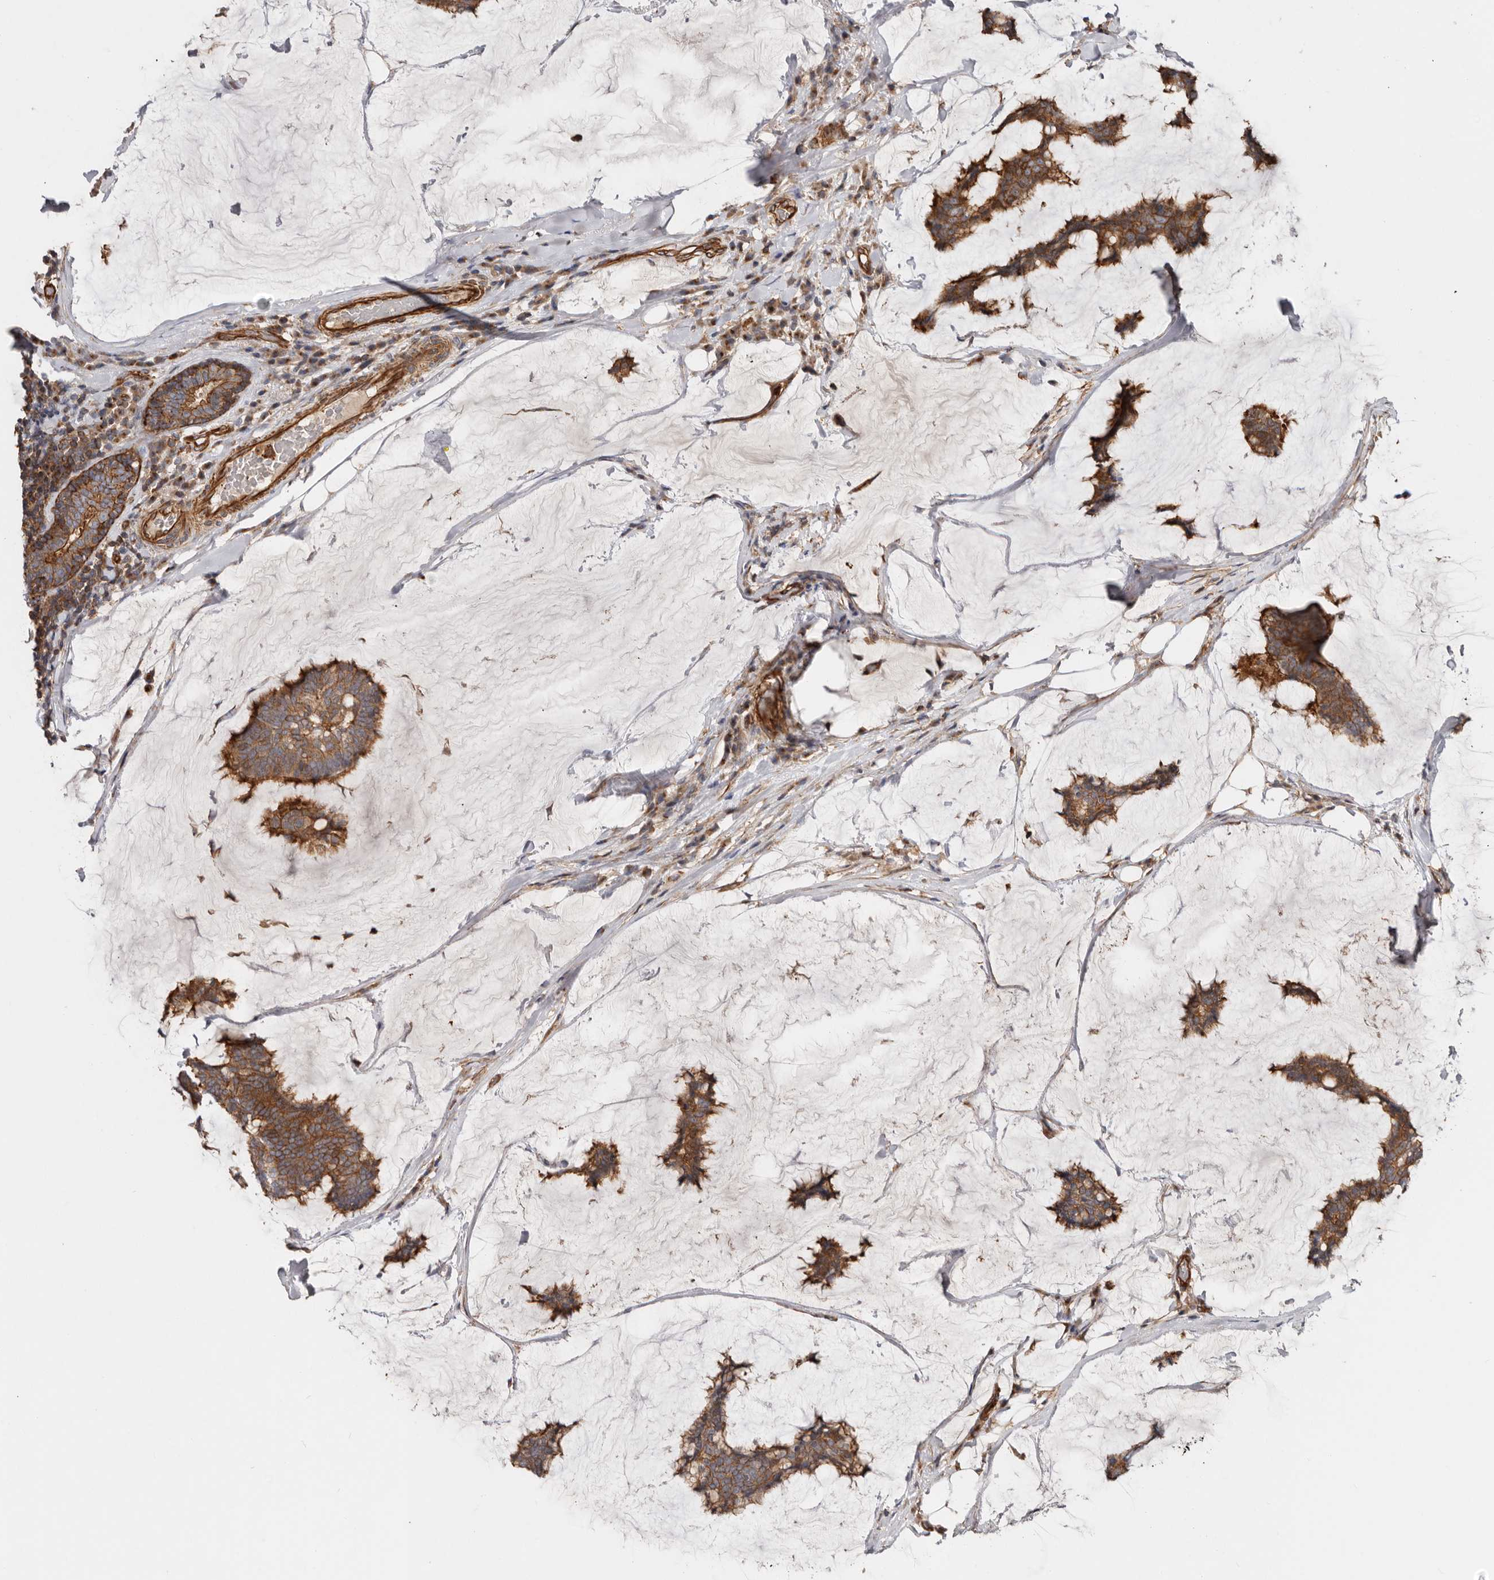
{"staining": {"intensity": "moderate", "quantity": ">75%", "location": "cytoplasmic/membranous"}, "tissue": "breast cancer", "cell_type": "Tumor cells", "image_type": "cancer", "snomed": [{"axis": "morphology", "description": "Duct carcinoma"}, {"axis": "topography", "description": "Breast"}], "caption": "Immunohistochemical staining of breast cancer demonstrates moderate cytoplasmic/membranous protein positivity in approximately >75% of tumor cells.", "gene": "TMC7", "patient": {"sex": "female", "age": 93}}